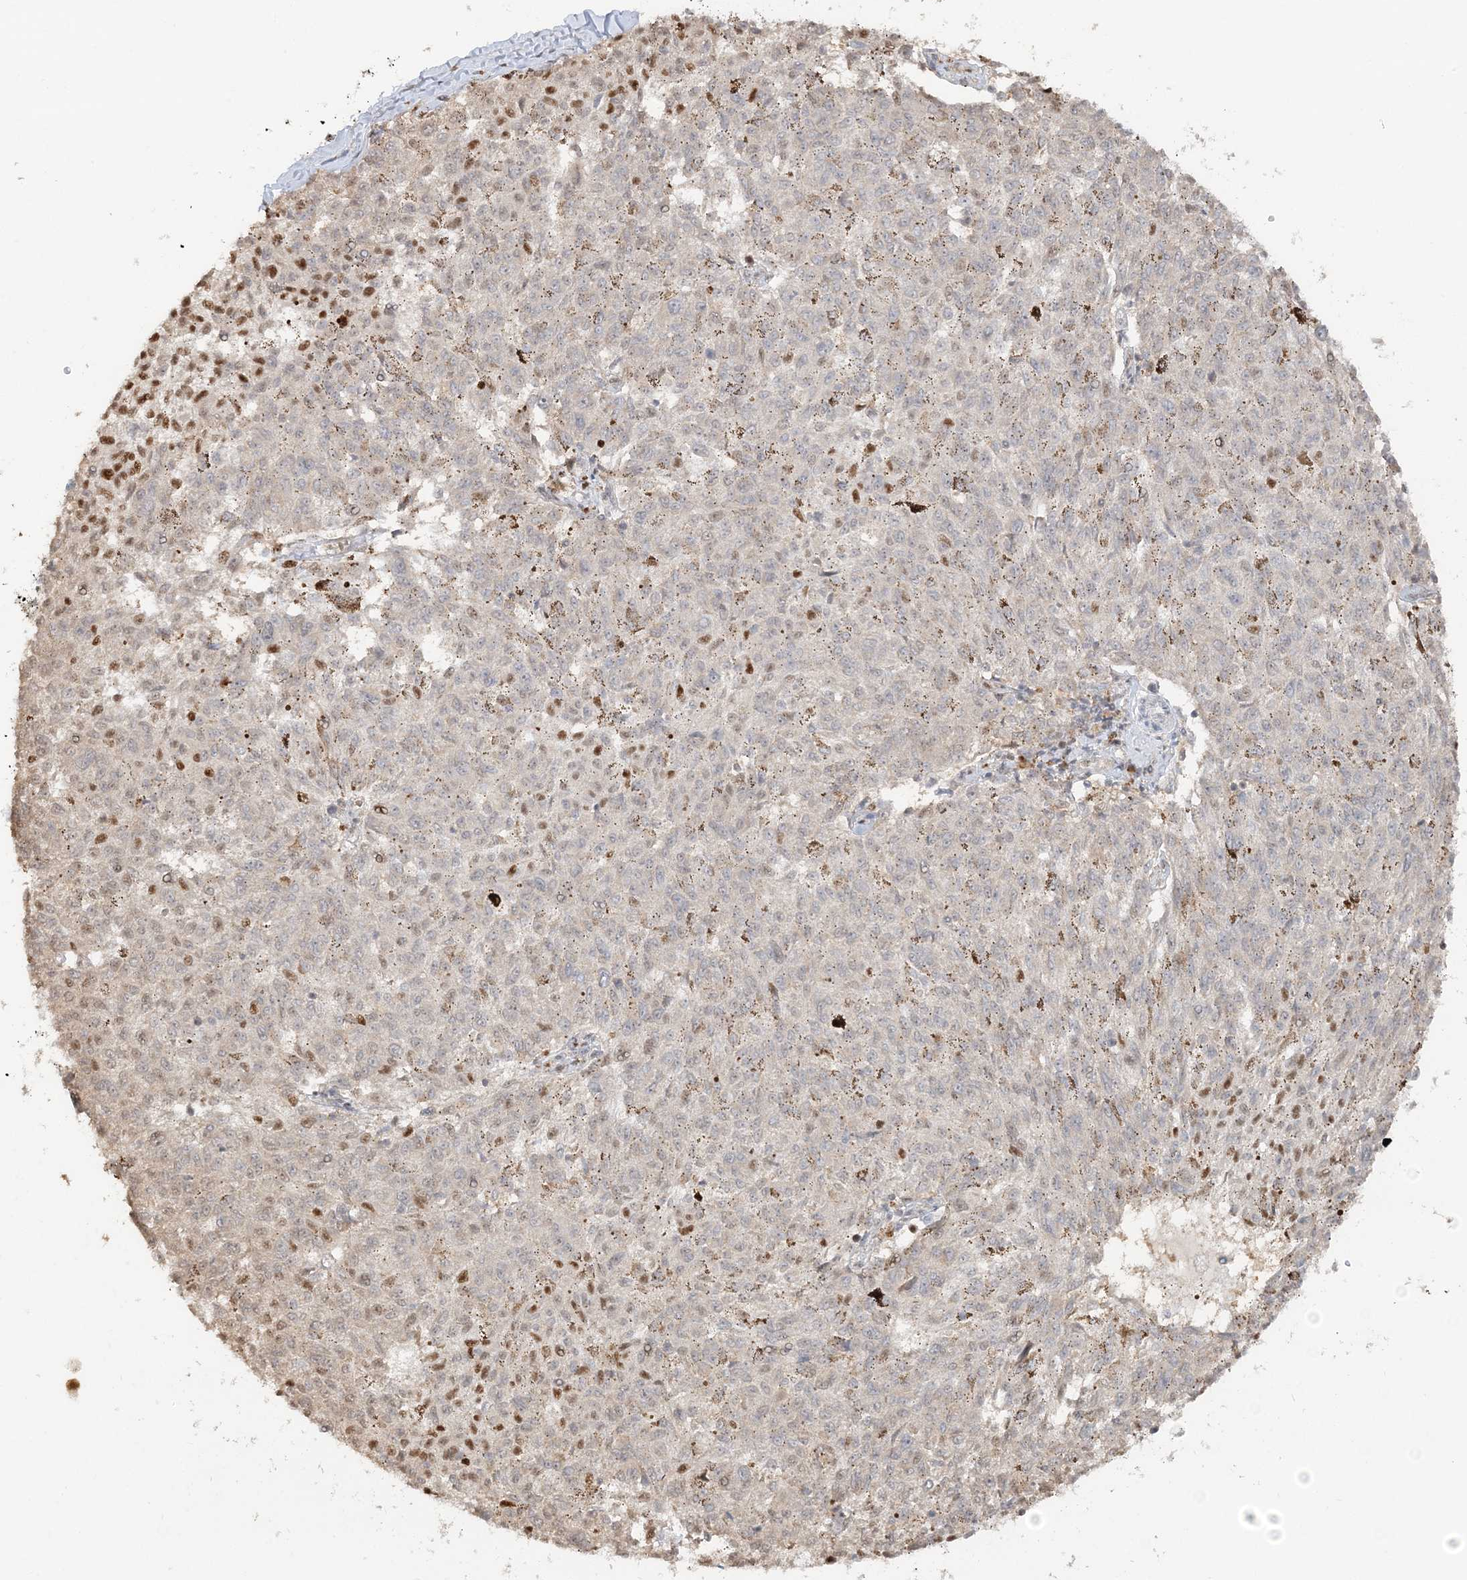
{"staining": {"intensity": "moderate", "quantity": "25%-75%", "location": "nuclear"}, "tissue": "melanoma", "cell_type": "Tumor cells", "image_type": "cancer", "snomed": [{"axis": "morphology", "description": "Malignant melanoma, NOS"}, {"axis": "topography", "description": "Skin"}], "caption": "Brown immunohistochemical staining in melanoma exhibits moderate nuclear staining in about 25%-75% of tumor cells.", "gene": "SUMO2", "patient": {"sex": "female", "age": 72}}